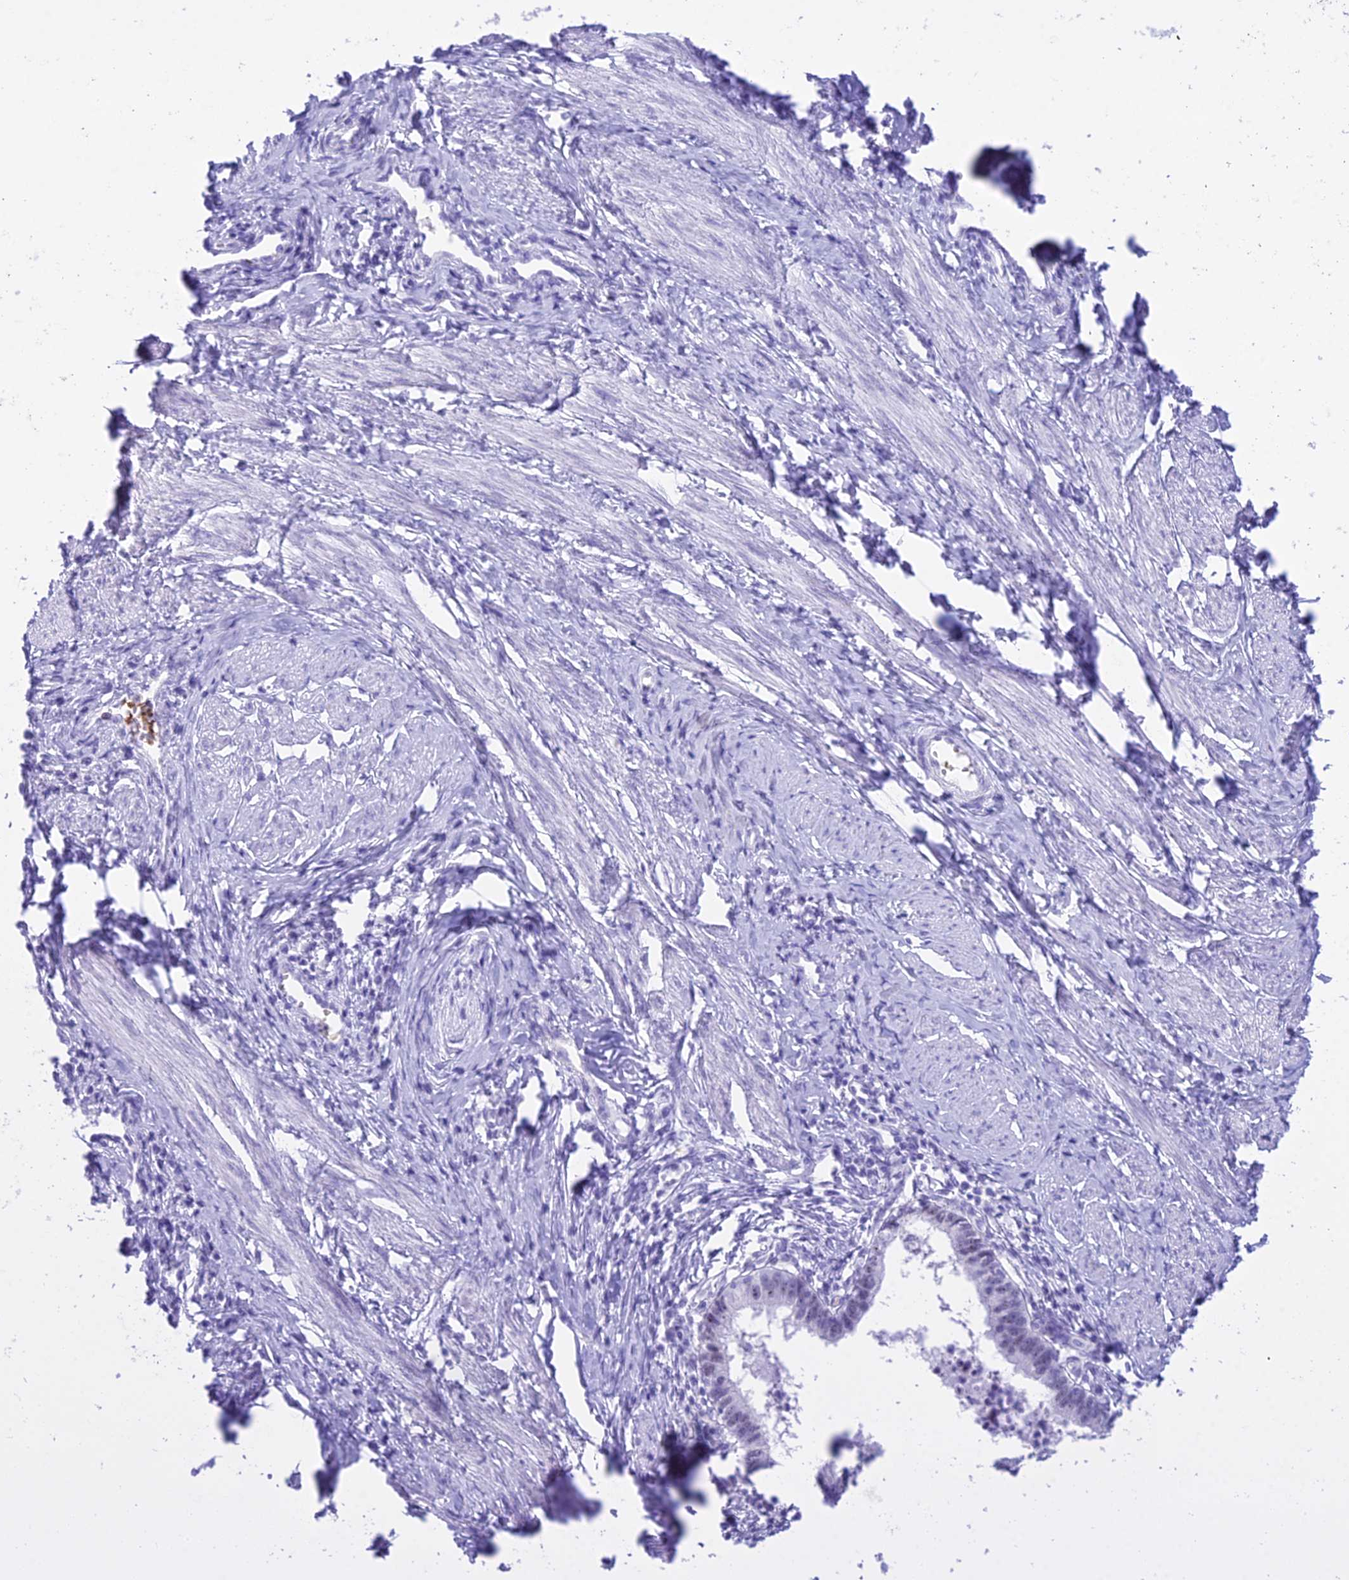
{"staining": {"intensity": "negative", "quantity": "none", "location": "none"}, "tissue": "cervical cancer", "cell_type": "Tumor cells", "image_type": "cancer", "snomed": [{"axis": "morphology", "description": "Adenocarcinoma, NOS"}, {"axis": "topography", "description": "Cervix"}], "caption": "Immunohistochemical staining of adenocarcinoma (cervical) exhibits no significant positivity in tumor cells. Brightfield microscopy of immunohistochemistry stained with DAB (3,3'-diaminobenzidine) (brown) and hematoxylin (blue), captured at high magnification.", "gene": "RNPS1", "patient": {"sex": "female", "age": 36}}